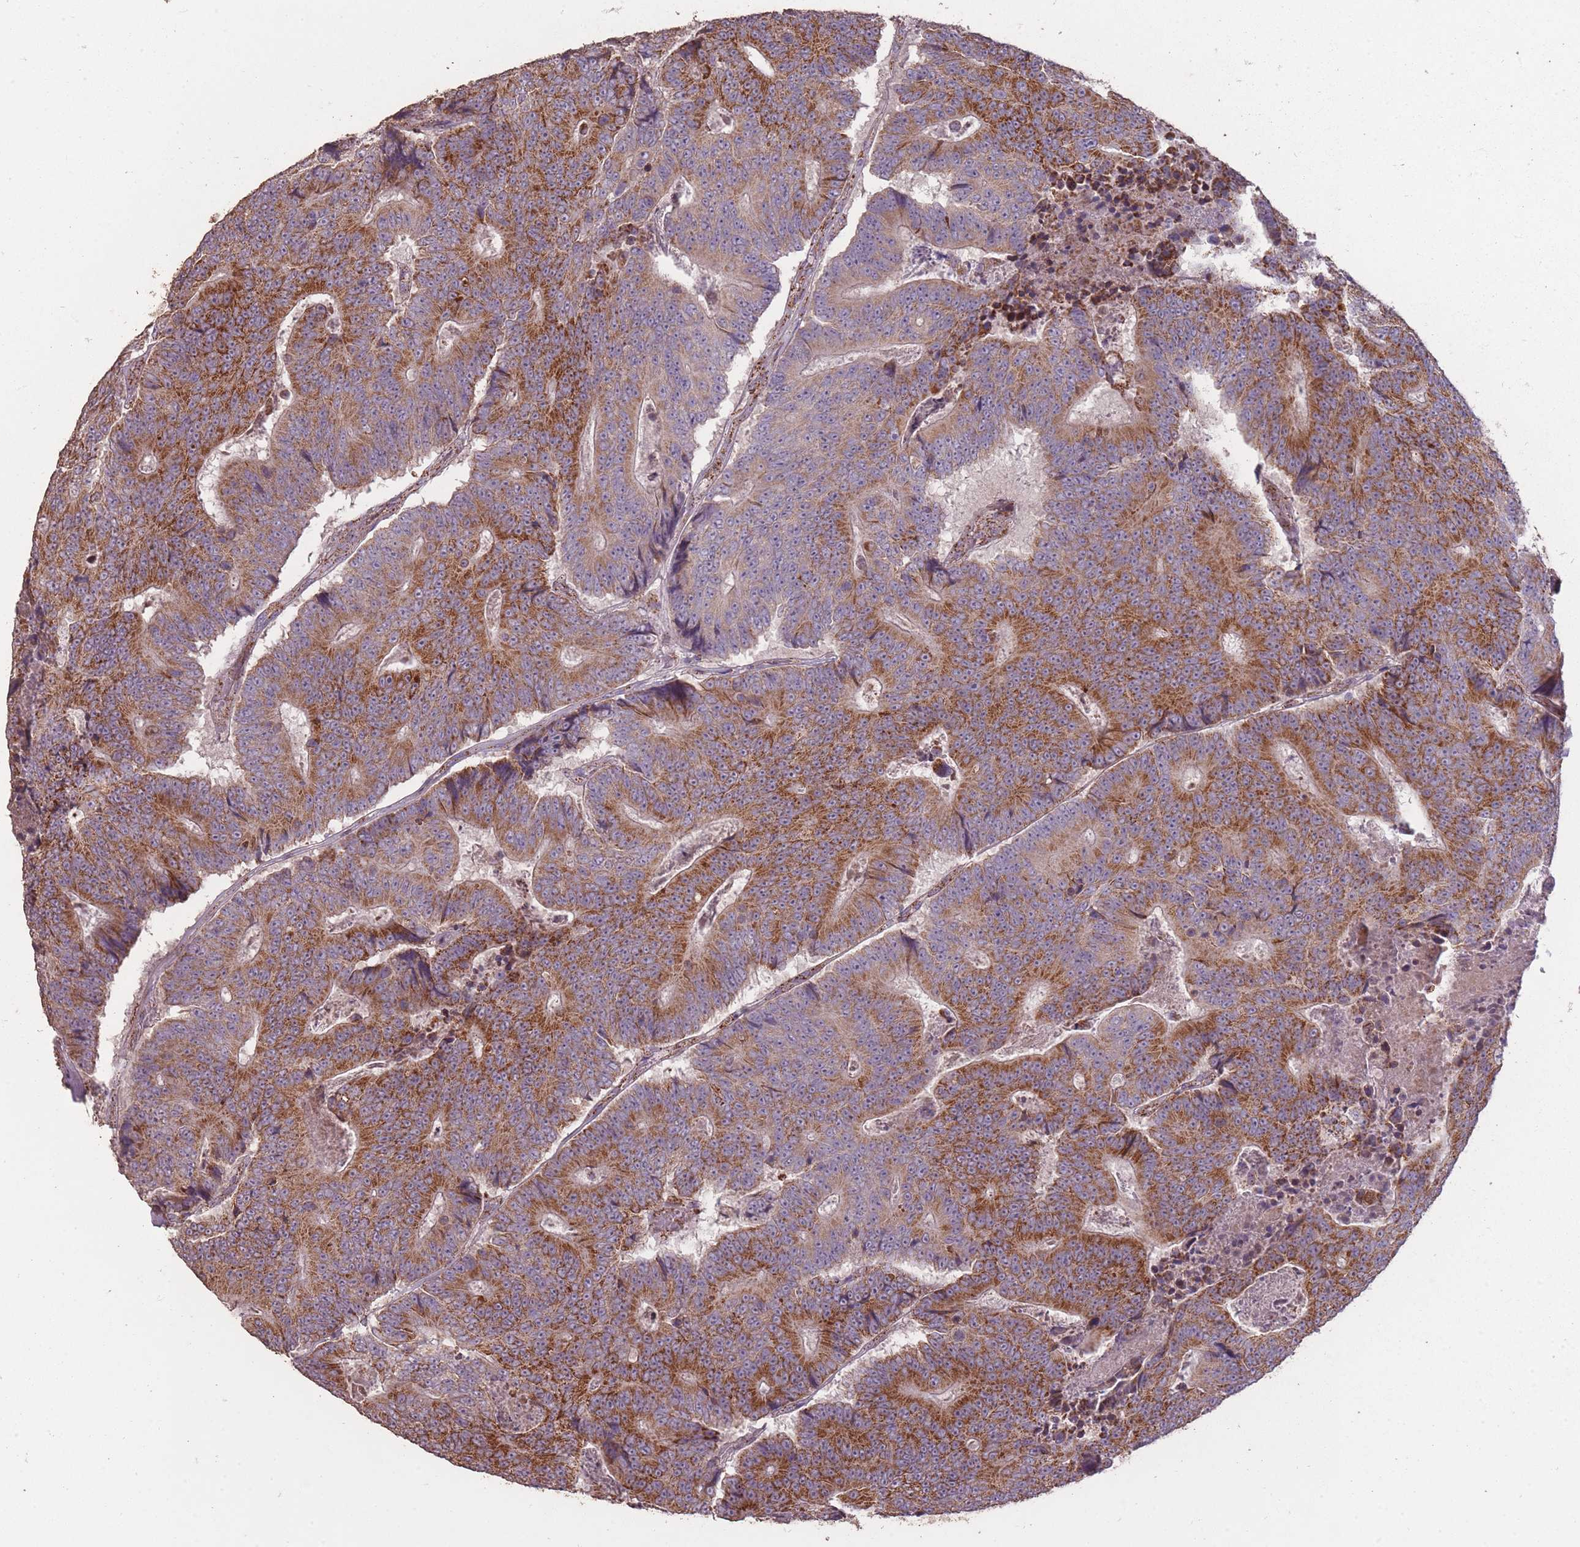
{"staining": {"intensity": "strong", "quantity": ">75%", "location": "cytoplasmic/membranous"}, "tissue": "colorectal cancer", "cell_type": "Tumor cells", "image_type": "cancer", "snomed": [{"axis": "morphology", "description": "Adenocarcinoma, NOS"}, {"axis": "topography", "description": "Colon"}], "caption": "Immunohistochemical staining of human colorectal cancer (adenocarcinoma) demonstrates strong cytoplasmic/membranous protein expression in approximately >75% of tumor cells.", "gene": "CNOT8", "patient": {"sex": "male", "age": 83}}